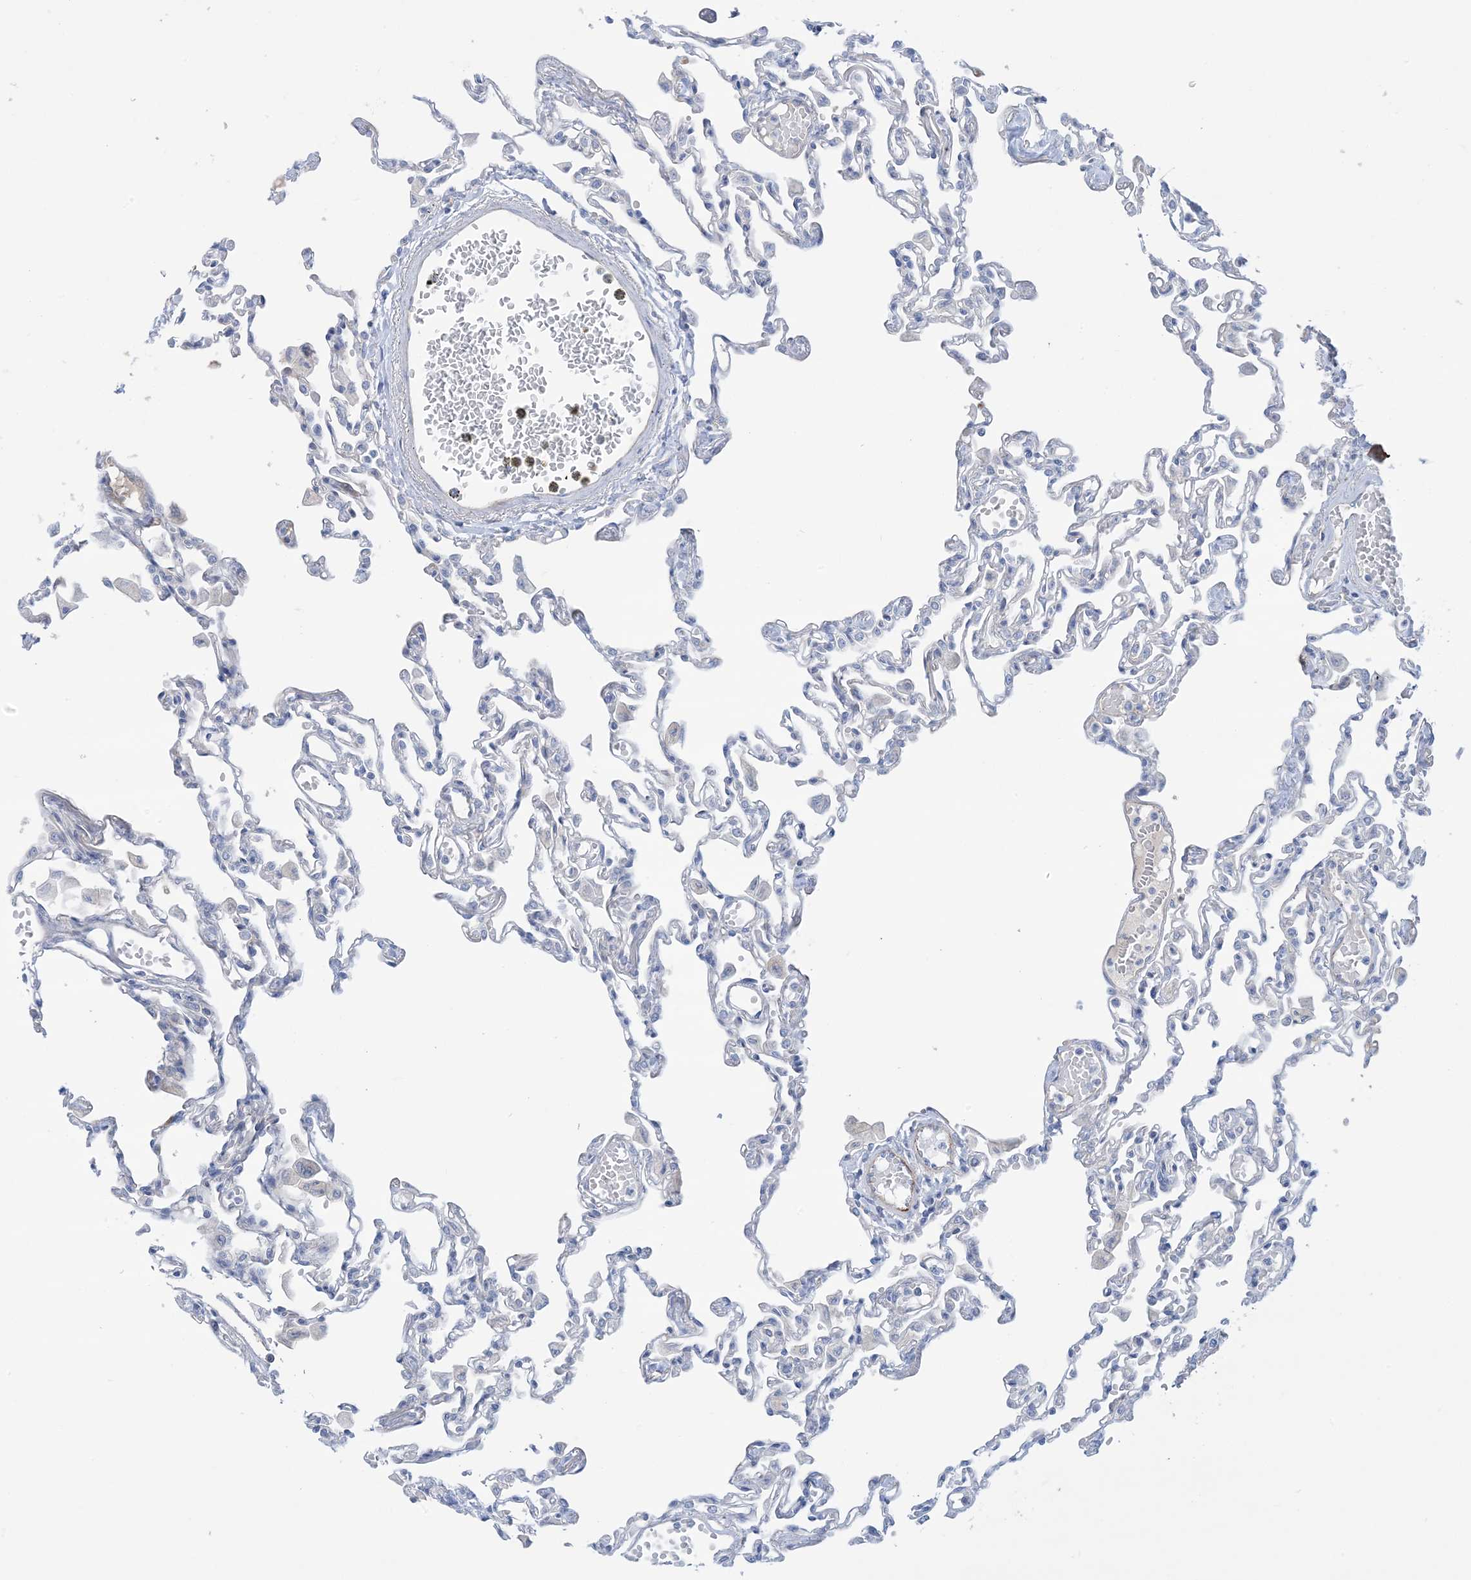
{"staining": {"intensity": "negative", "quantity": "none", "location": "none"}, "tissue": "lung", "cell_type": "Alveolar cells", "image_type": "normal", "snomed": [{"axis": "morphology", "description": "Normal tissue, NOS"}, {"axis": "topography", "description": "Bronchus"}, {"axis": "topography", "description": "Lung"}], "caption": "The micrograph demonstrates no staining of alveolar cells in unremarkable lung.", "gene": "ATP11C", "patient": {"sex": "female", "age": 49}}